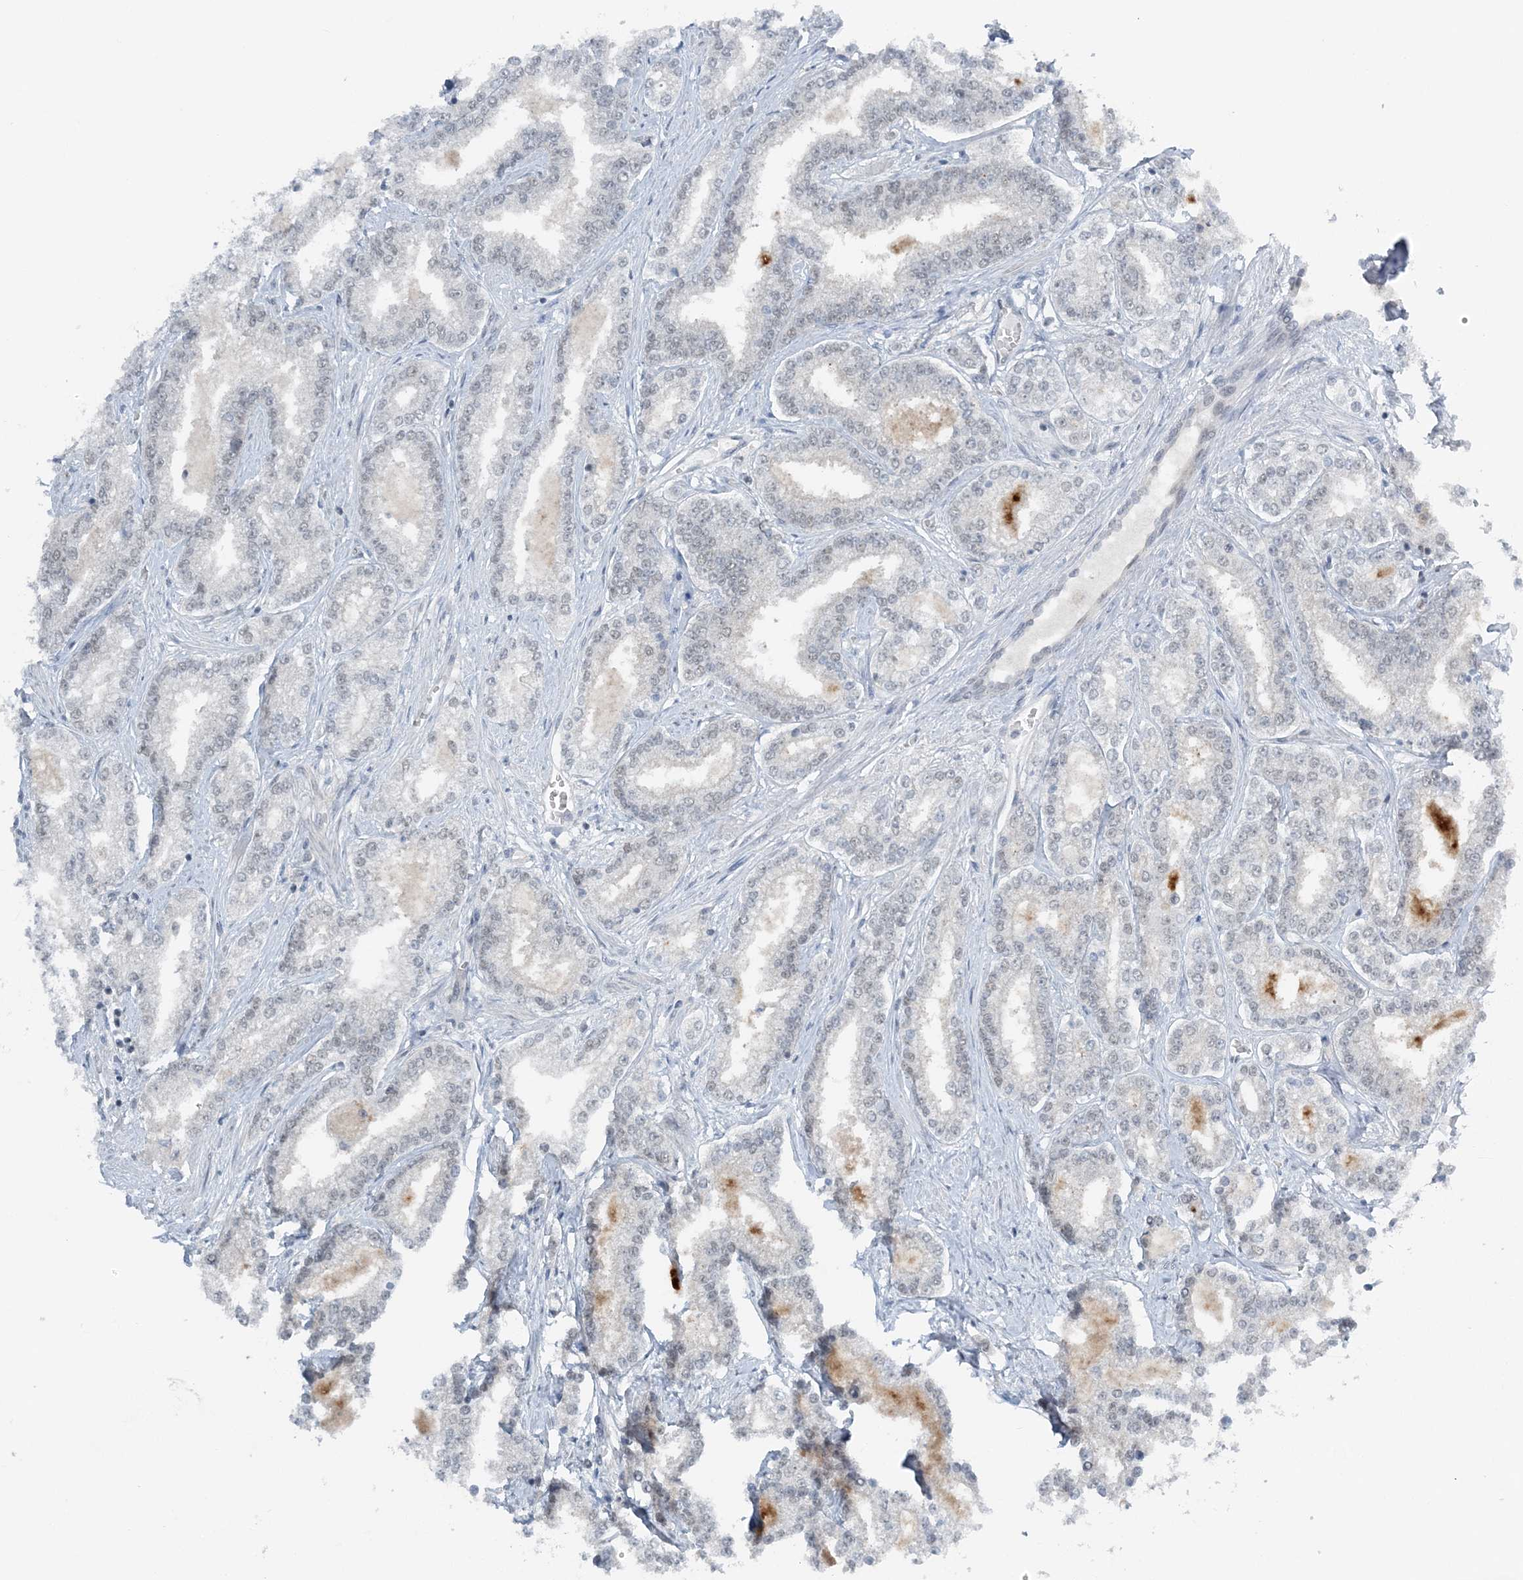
{"staining": {"intensity": "negative", "quantity": "none", "location": "none"}, "tissue": "prostate cancer", "cell_type": "Tumor cells", "image_type": "cancer", "snomed": [{"axis": "morphology", "description": "Normal tissue, NOS"}, {"axis": "morphology", "description": "Adenocarcinoma, High grade"}, {"axis": "topography", "description": "Prostate"}], "caption": "Histopathology image shows no protein expression in tumor cells of prostate cancer tissue.", "gene": "ATP11A", "patient": {"sex": "male", "age": 83}}